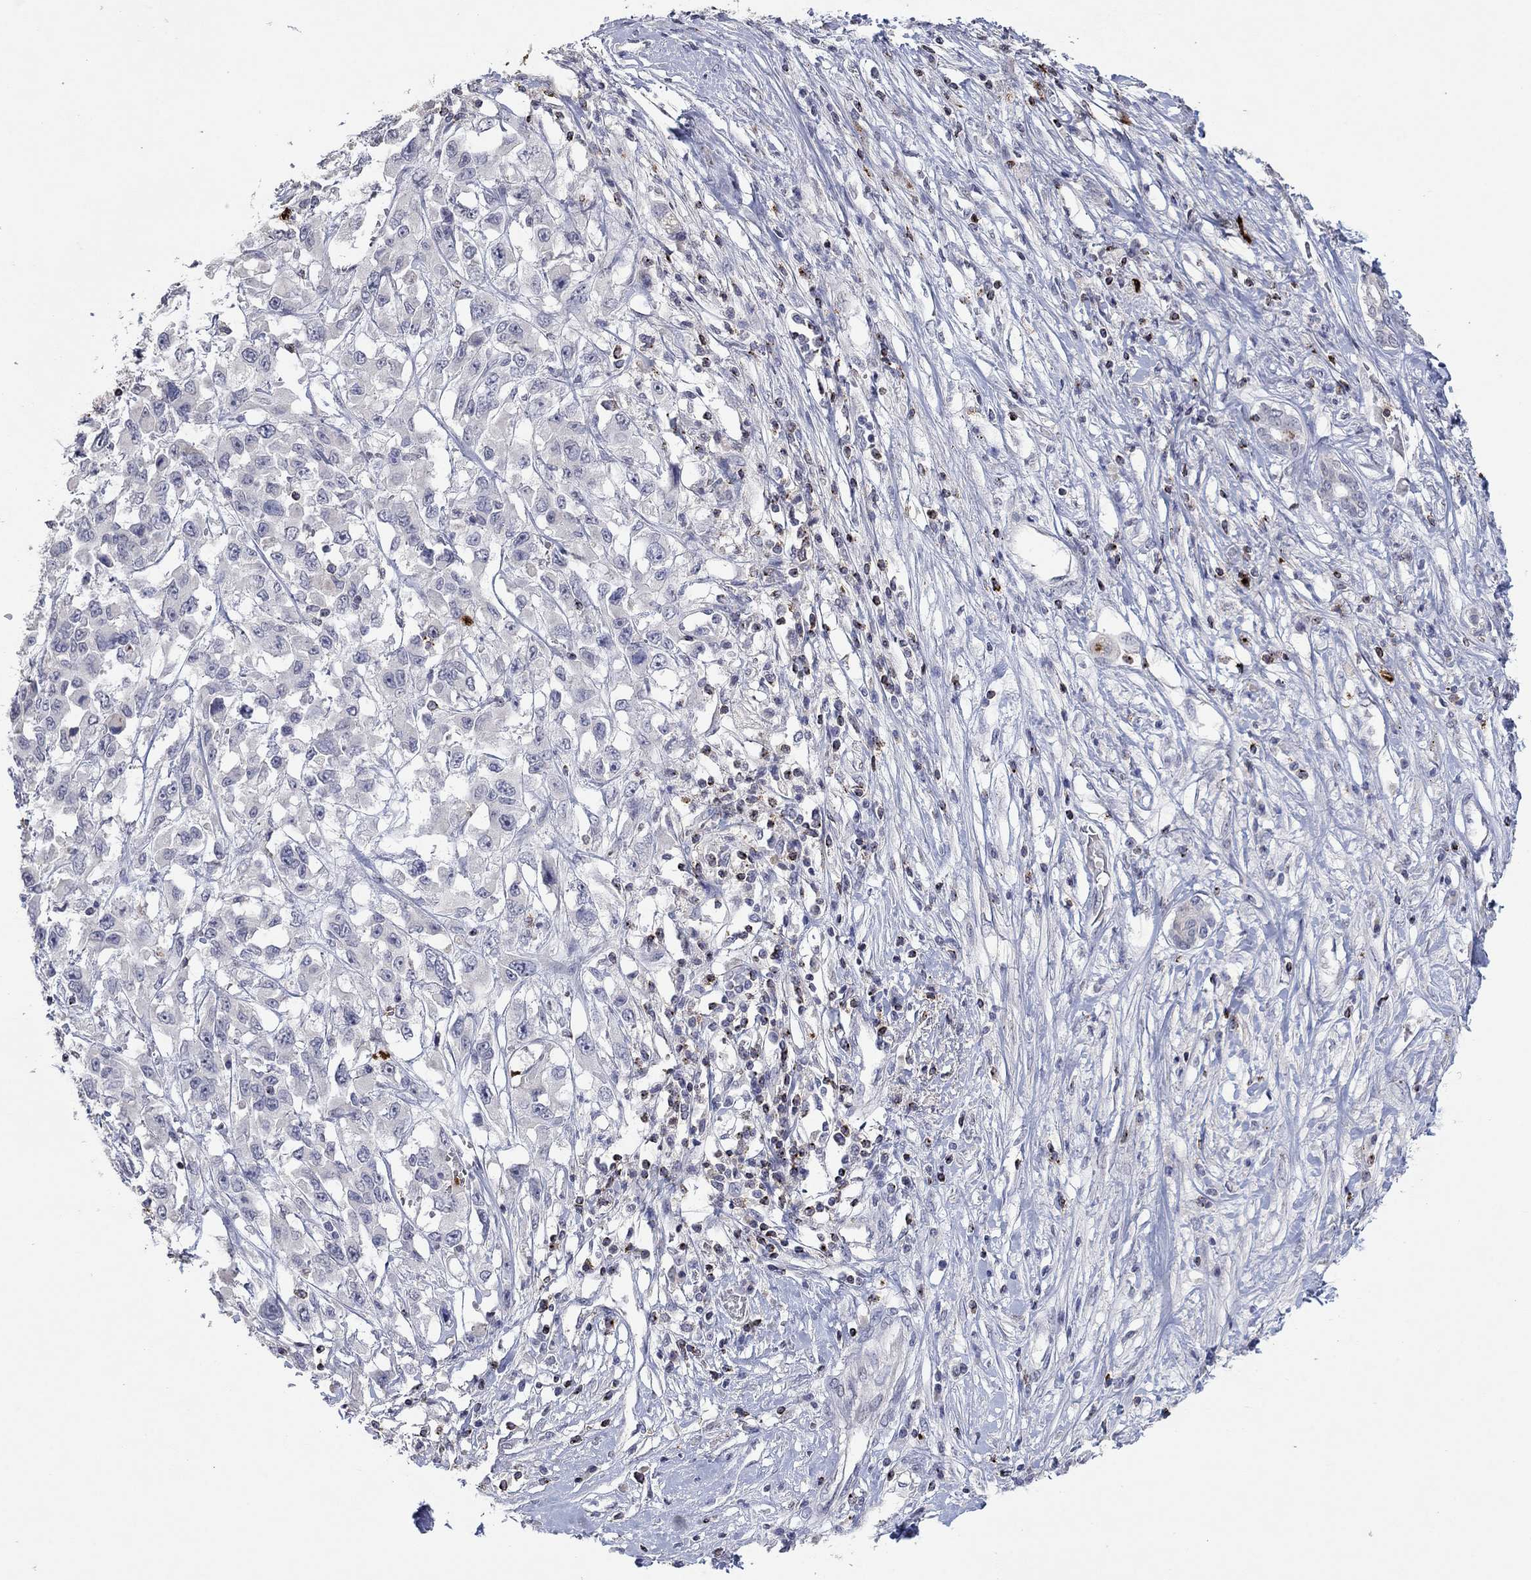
{"staining": {"intensity": "negative", "quantity": "none", "location": "none"}, "tissue": "liver cancer", "cell_type": "Tumor cells", "image_type": "cancer", "snomed": [{"axis": "morphology", "description": "Adenocarcinoma, NOS"}, {"axis": "morphology", "description": "Cholangiocarcinoma"}, {"axis": "topography", "description": "Liver"}], "caption": "There is no significant positivity in tumor cells of cholangiocarcinoma (liver).", "gene": "CCL5", "patient": {"sex": "male", "age": 64}}